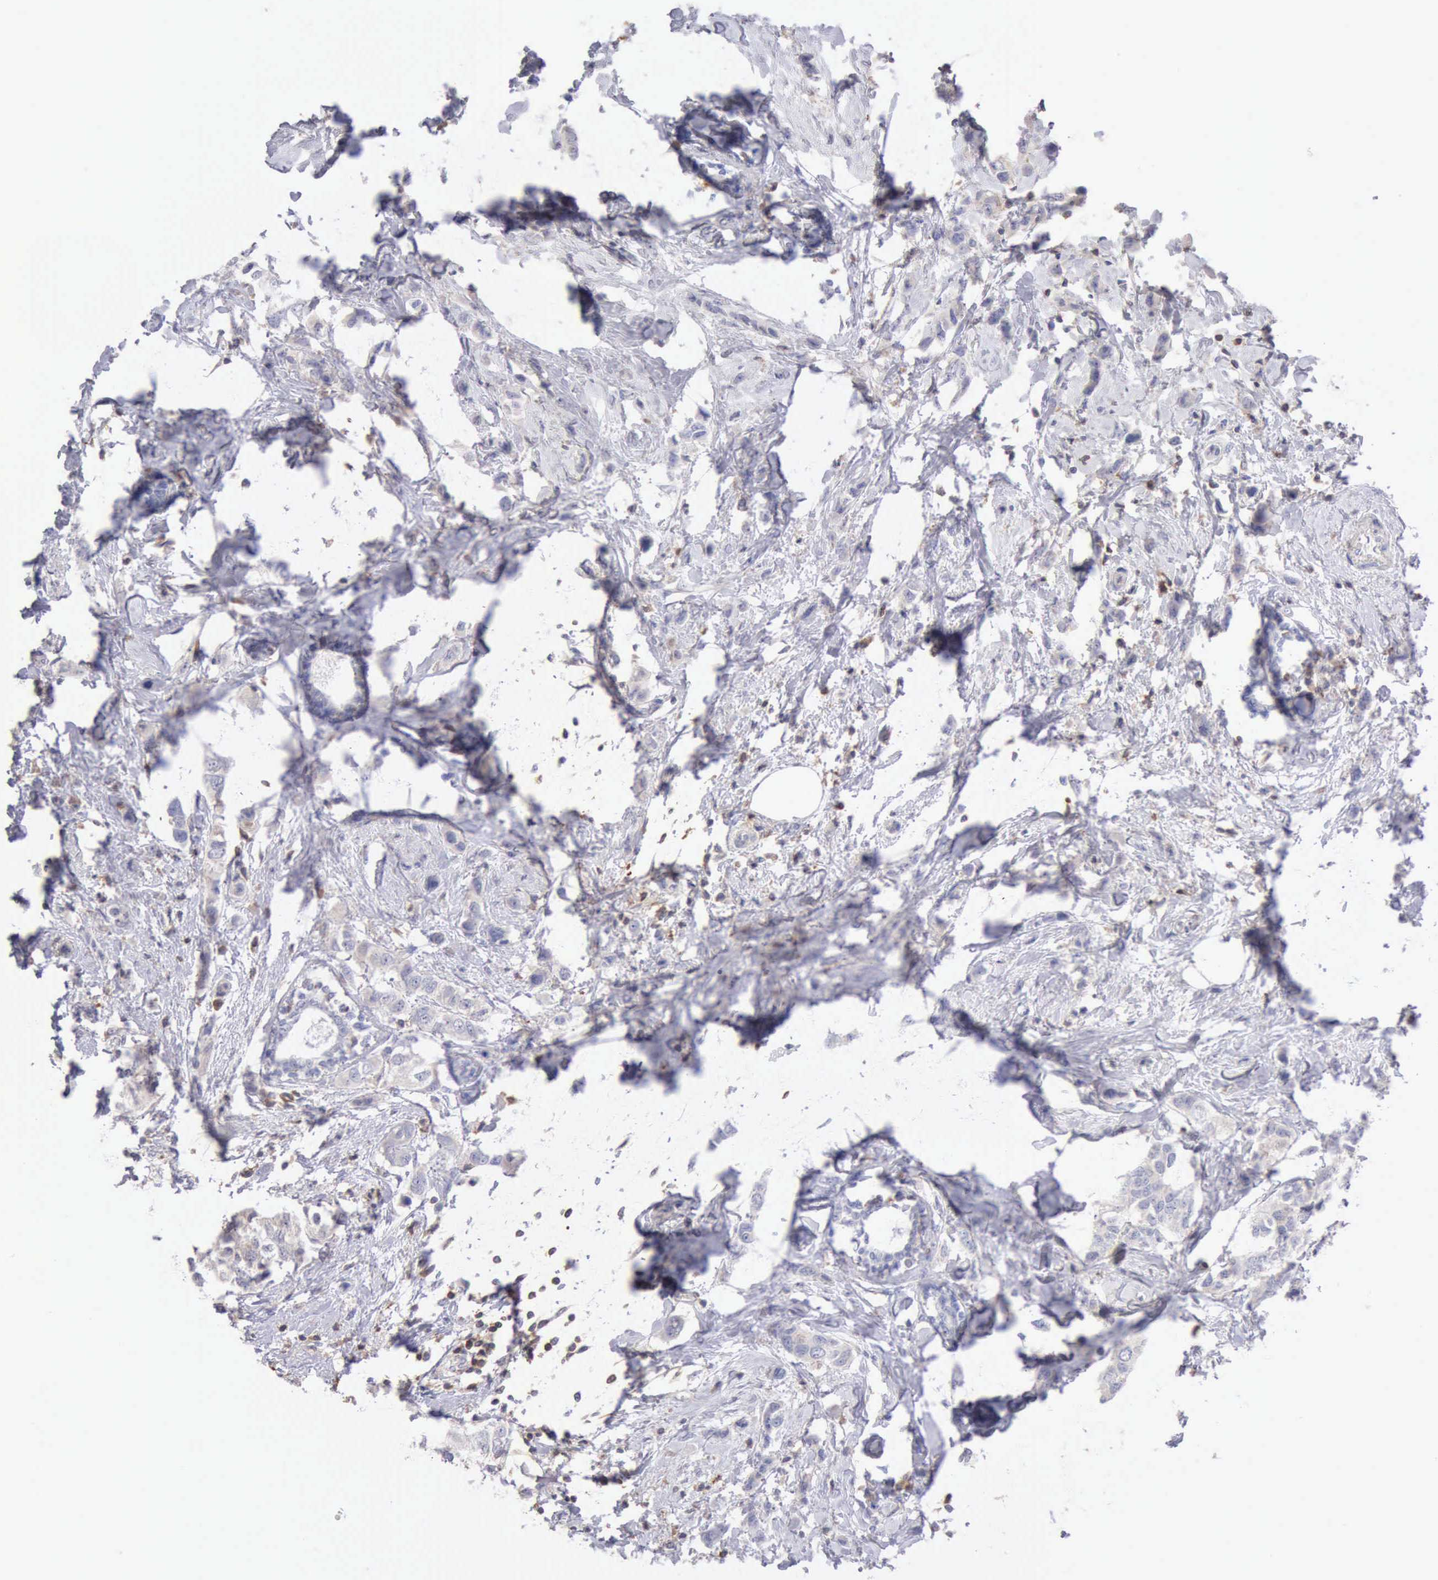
{"staining": {"intensity": "negative", "quantity": "none", "location": "none"}, "tissue": "breast cancer", "cell_type": "Tumor cells", "image_type": "cancer", "snomed": [{"axis": "morphology", "description": "Normal tissue, NOS"}, {"axis": "morphology", "description": "Duct carcinoma"}, {"axis": "topography", "description": "Breast"}], "caption": "Micrograph shows no significant protein positivity in tumor cells of intraductal carcinoma (breast).", "gene": "SASH3", "patient": {"sex": "female", "age": 50}}